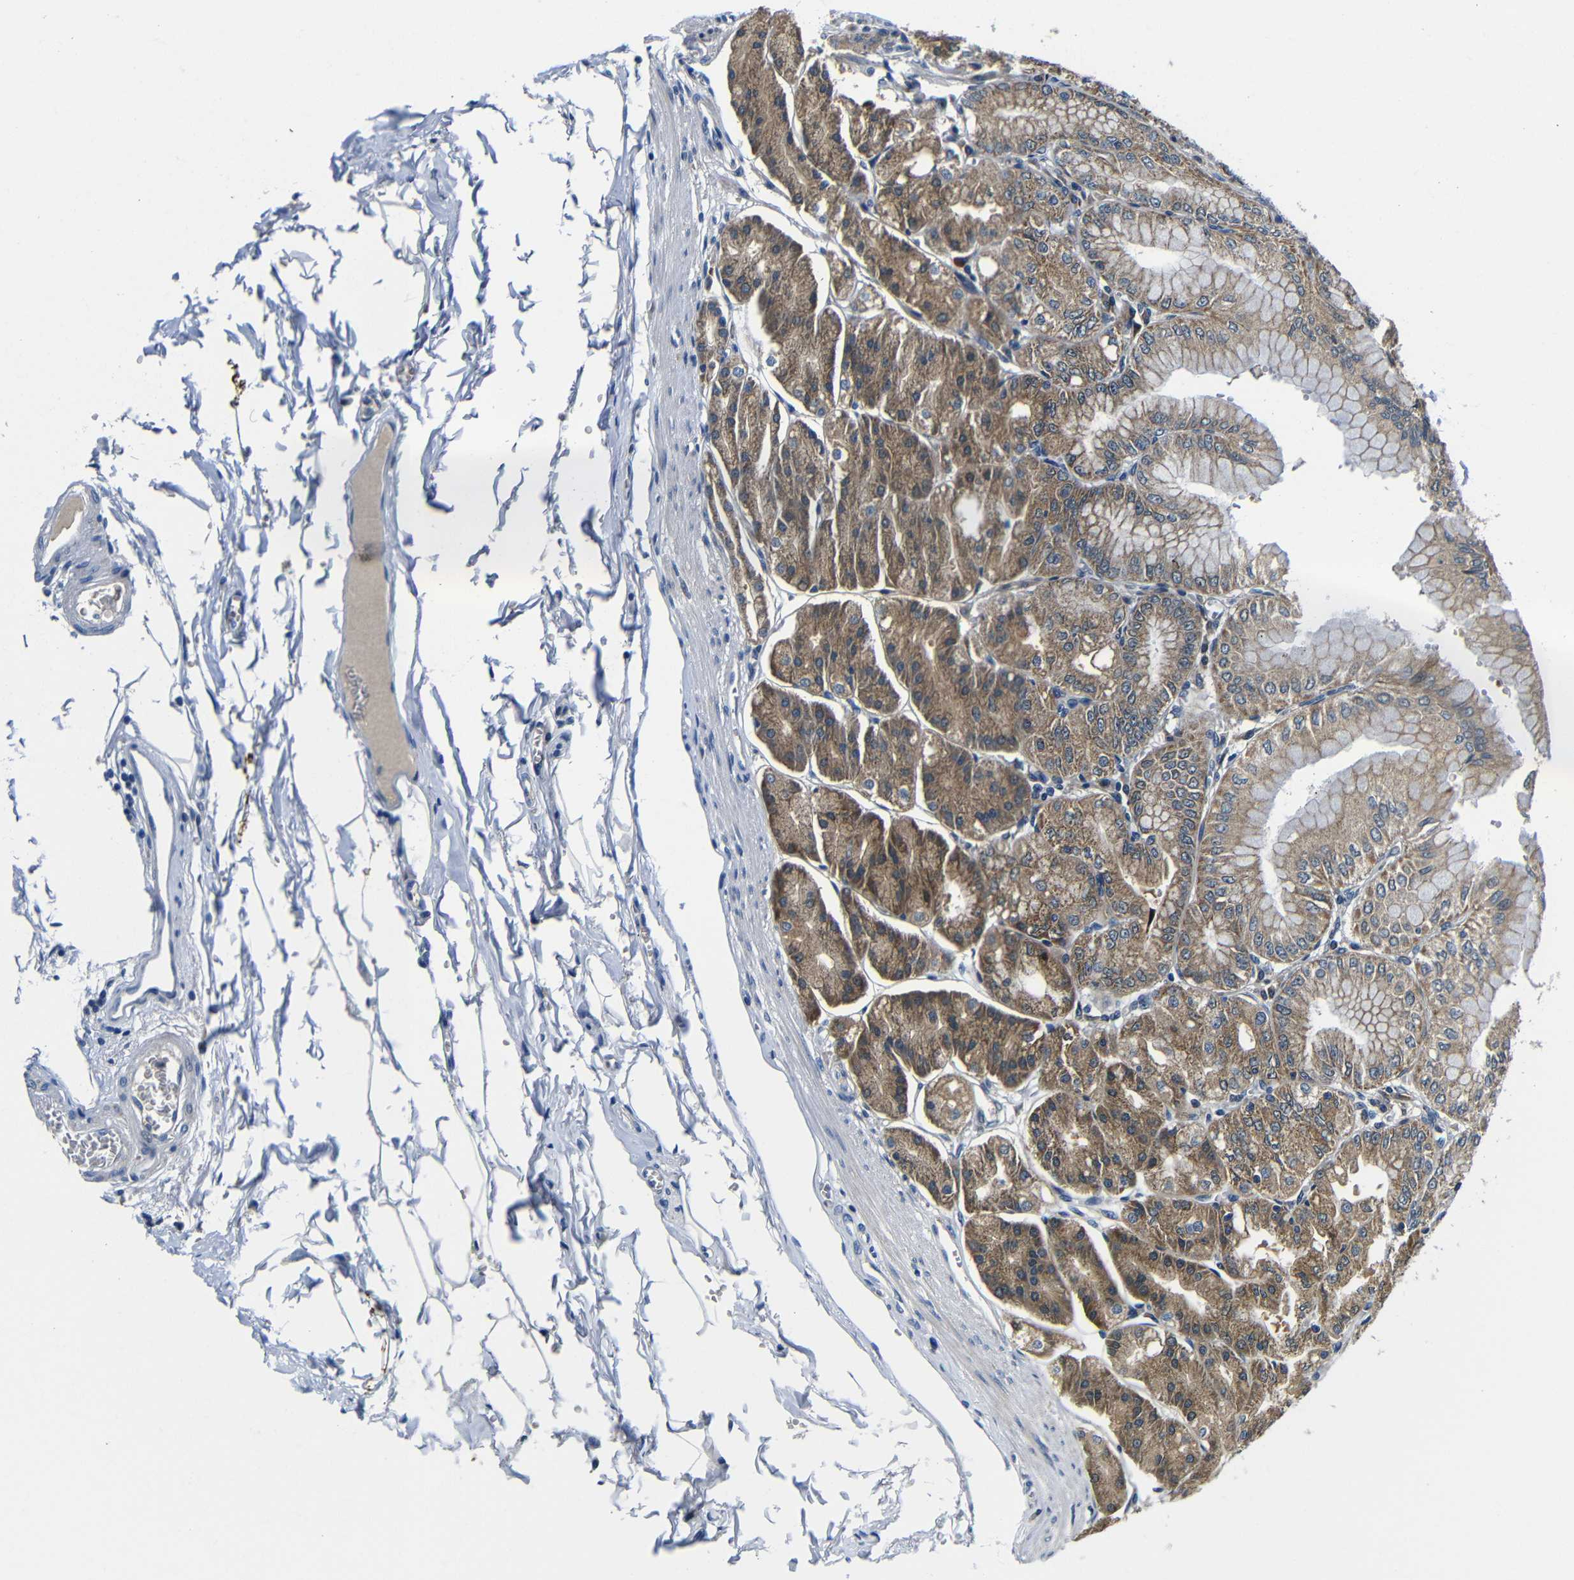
{"staining": {"intensity": "moderate", "quantity": ">75%", "location": "cytoplasmic/membranous"}, "tissue": "stomach", "cell_type": "Glandular cells", "image_type": "normal", "snomed": [{"axis": "morphology", "description": "Normal tissue, NOS"}, {"axis": "topography", "description": "Stomach, lower"}], "caption": "Immunohistochemical staining of benign stomach shows medium levels of moderate cytoplasmic/membranous expression in about >75% of glandular cells. Nuclei are stained in blue.", "gene": "FKBP14", "patient": {"sex": "male", "age": 71}}